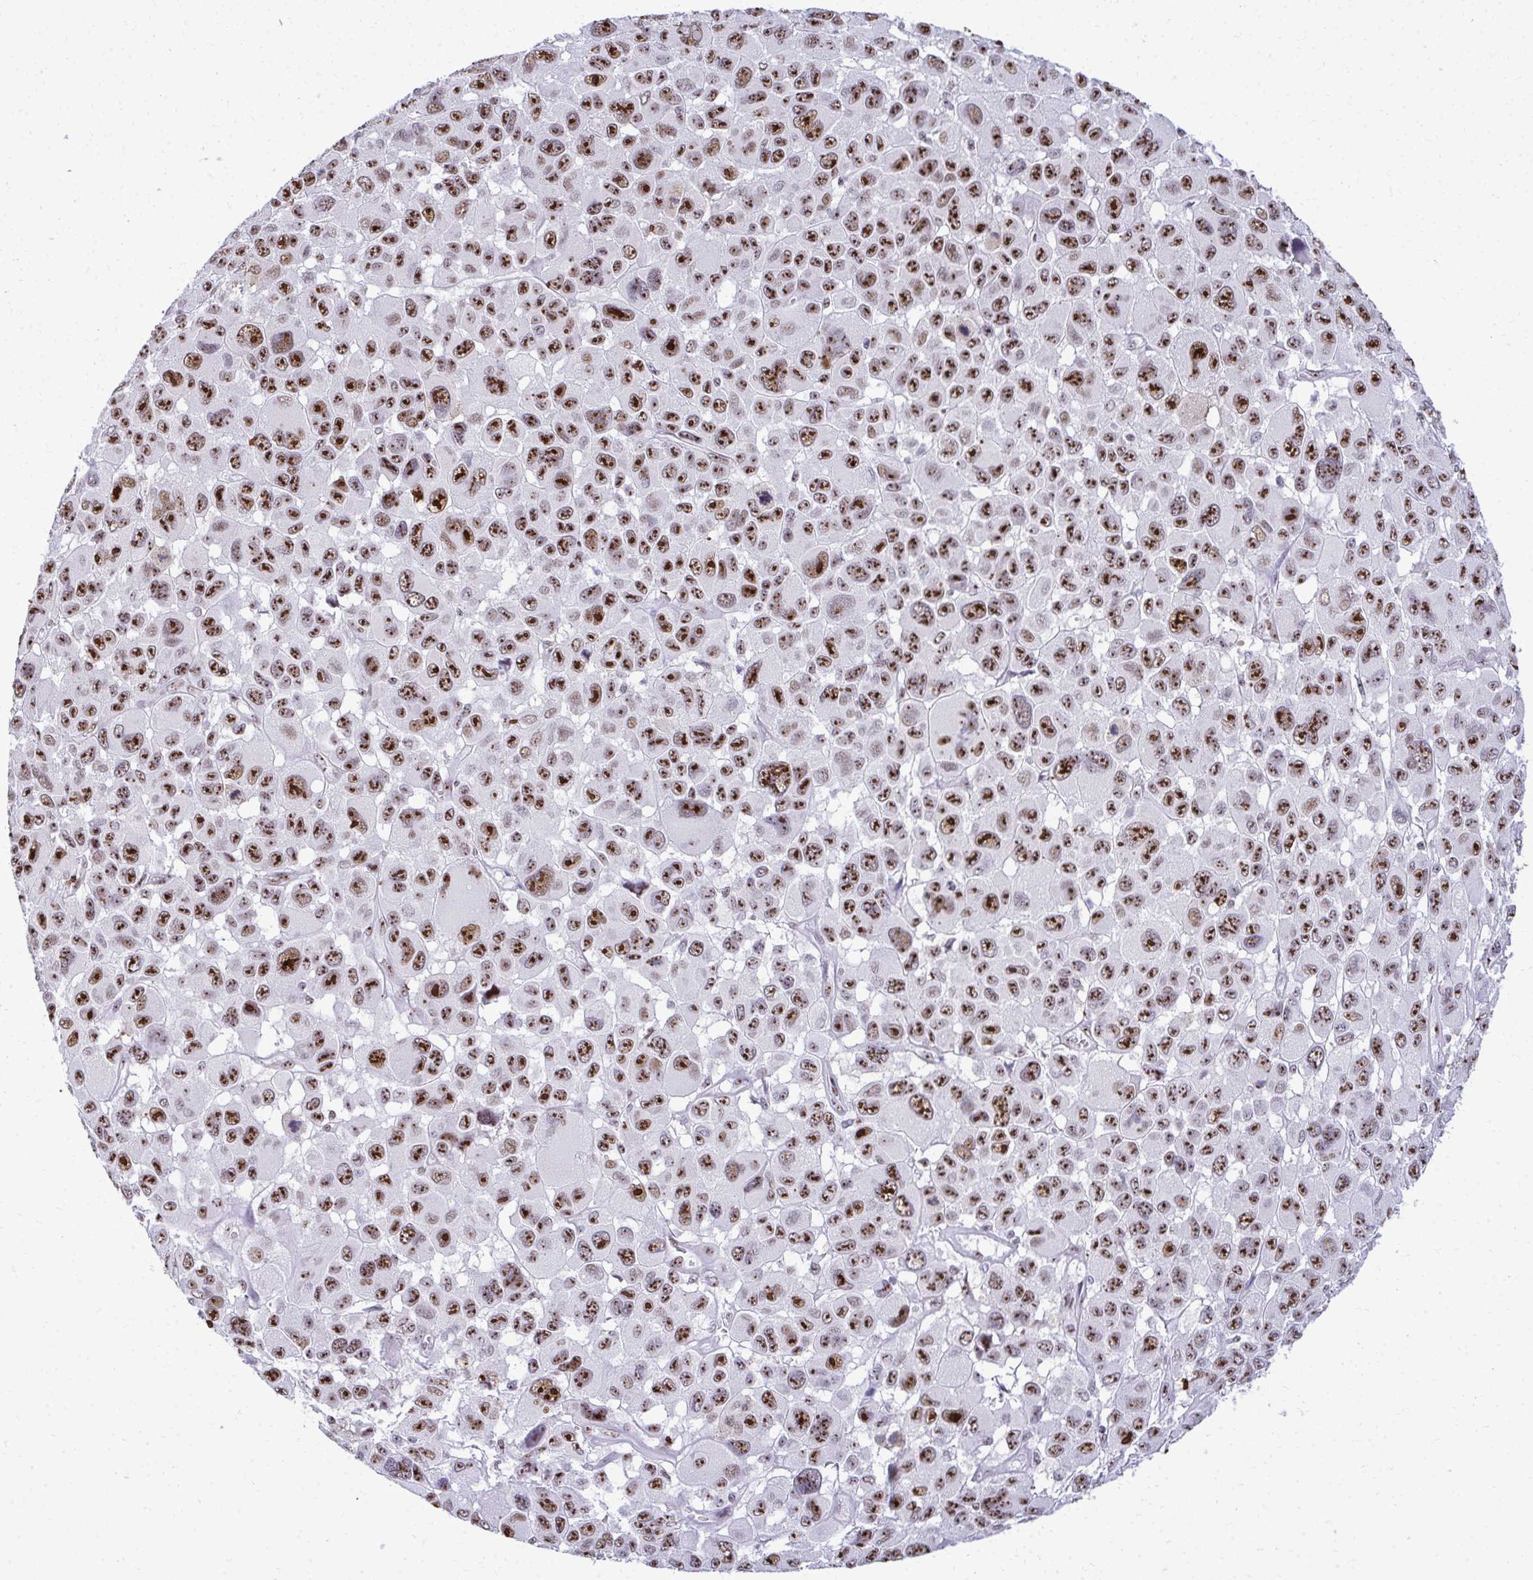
{"staining": {"intensity": "strong", "quantity": ">75%", "location": "nuclear"}, "tissue": "melanoma", "cell_type": "Tumor cells", "image_type": "cancer", "snomed": [{"axis": "morphology", "description": "Malignant melanoma, NOS"}, {"axis": "topography", "description": "Skin"}], "caption": "This is a photomicrograph of immunohistochemistry (IHC) staining of malignant melanoma, which shows strong staining in the nuclear of tumor cells.", "gene": "PELP1", "patient": {"sex": "female", "age": 66}}